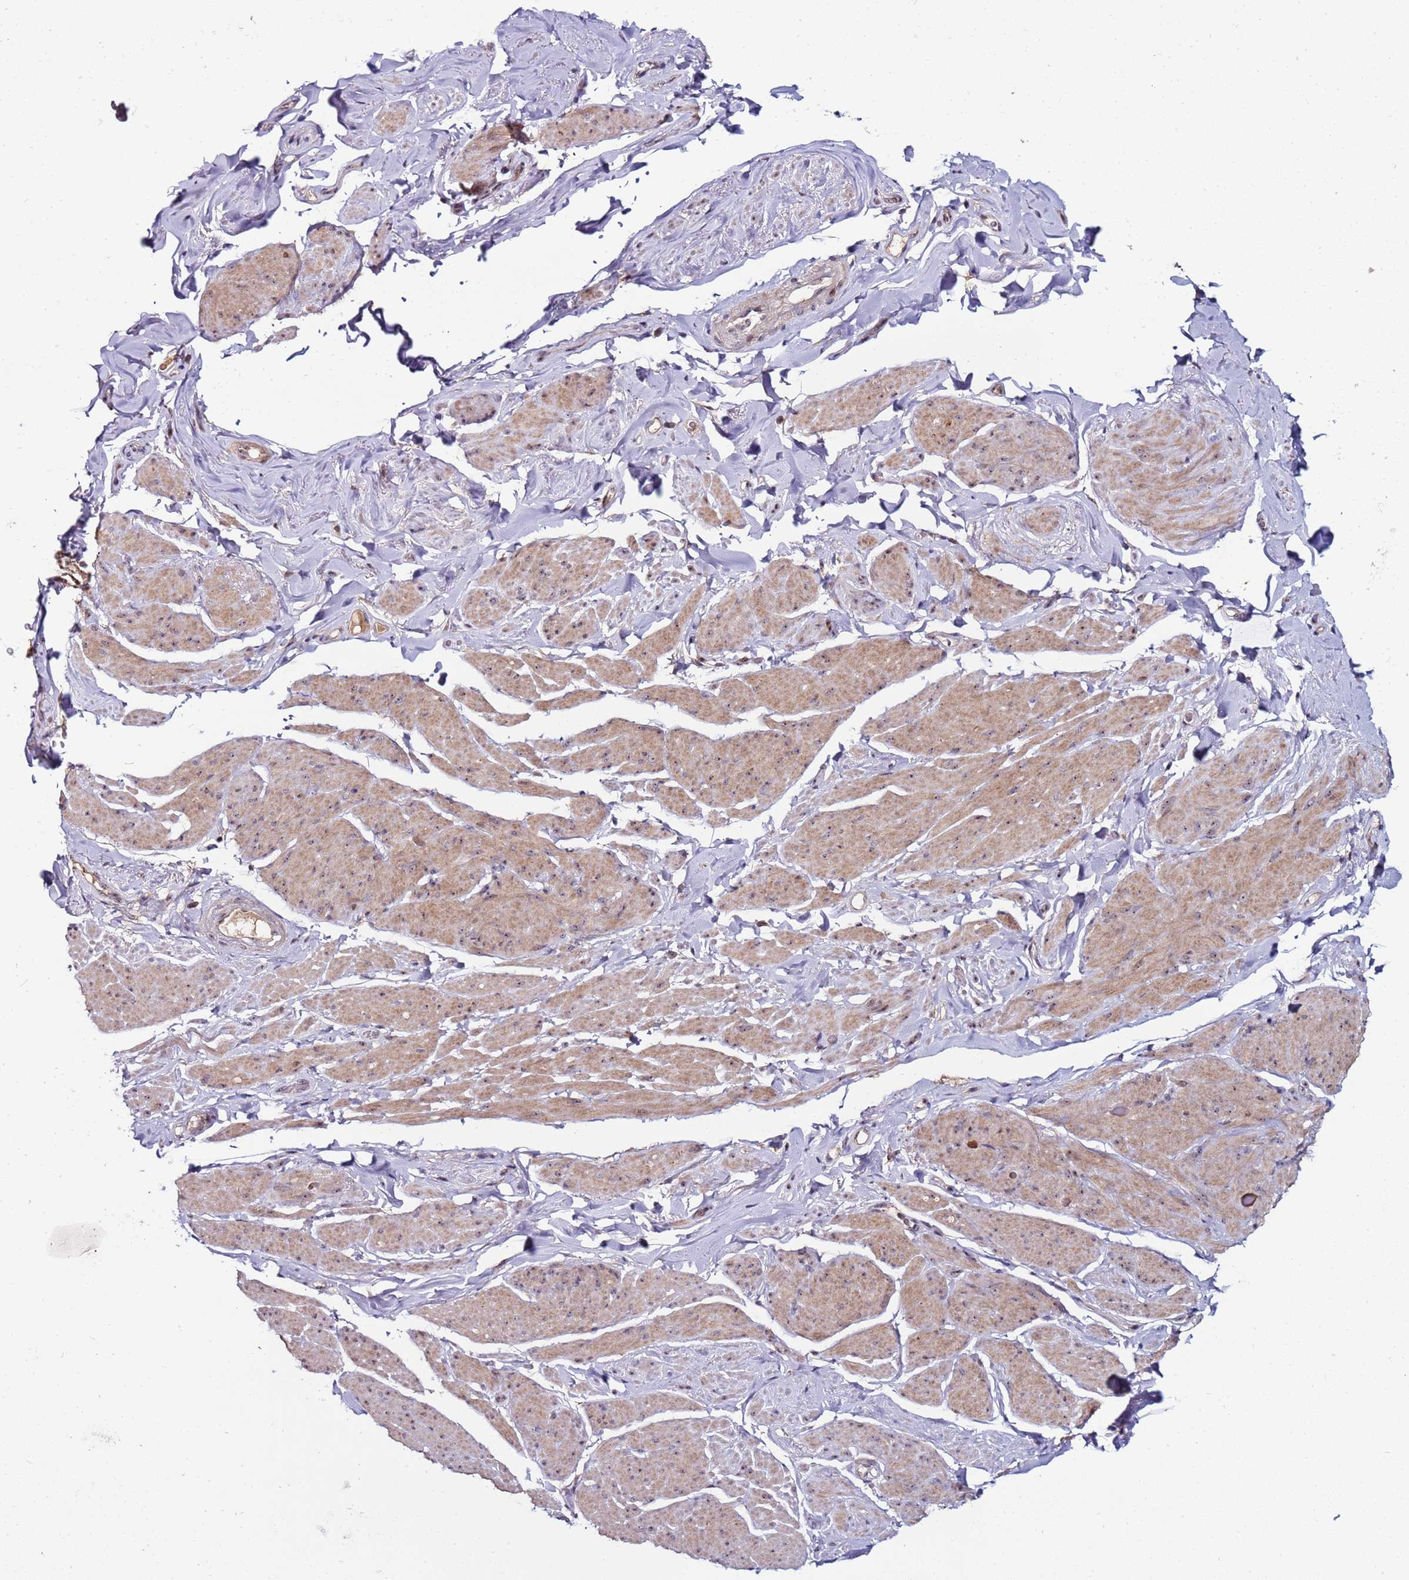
{"staining": {"intensity": "weak", "quantity": "25%-75%", "location": "cytoplasmic/membranous,nuclear"}, "tissue": "smooth muscle", "cell_type": "Smooth muscle cells", "image_type": "normal", "snomed": [{"axis": "morphology", "description": "Normal tissue, NOS"}, {"axis": "topography", "description": "Smooth muscle"}, {"axis": "topography", "description": "Peripheral nerve tissue"}], "caption": "An immunohistochemistry histopathology image of normal tissue is shown. Protein staining in brown highlights weak cytoplasmic/membranous,nuclear positivity in smooth muscle within smooth muscle cells.", "gene": "KRI1", "patient": {"sex": "male", "age": 69}}